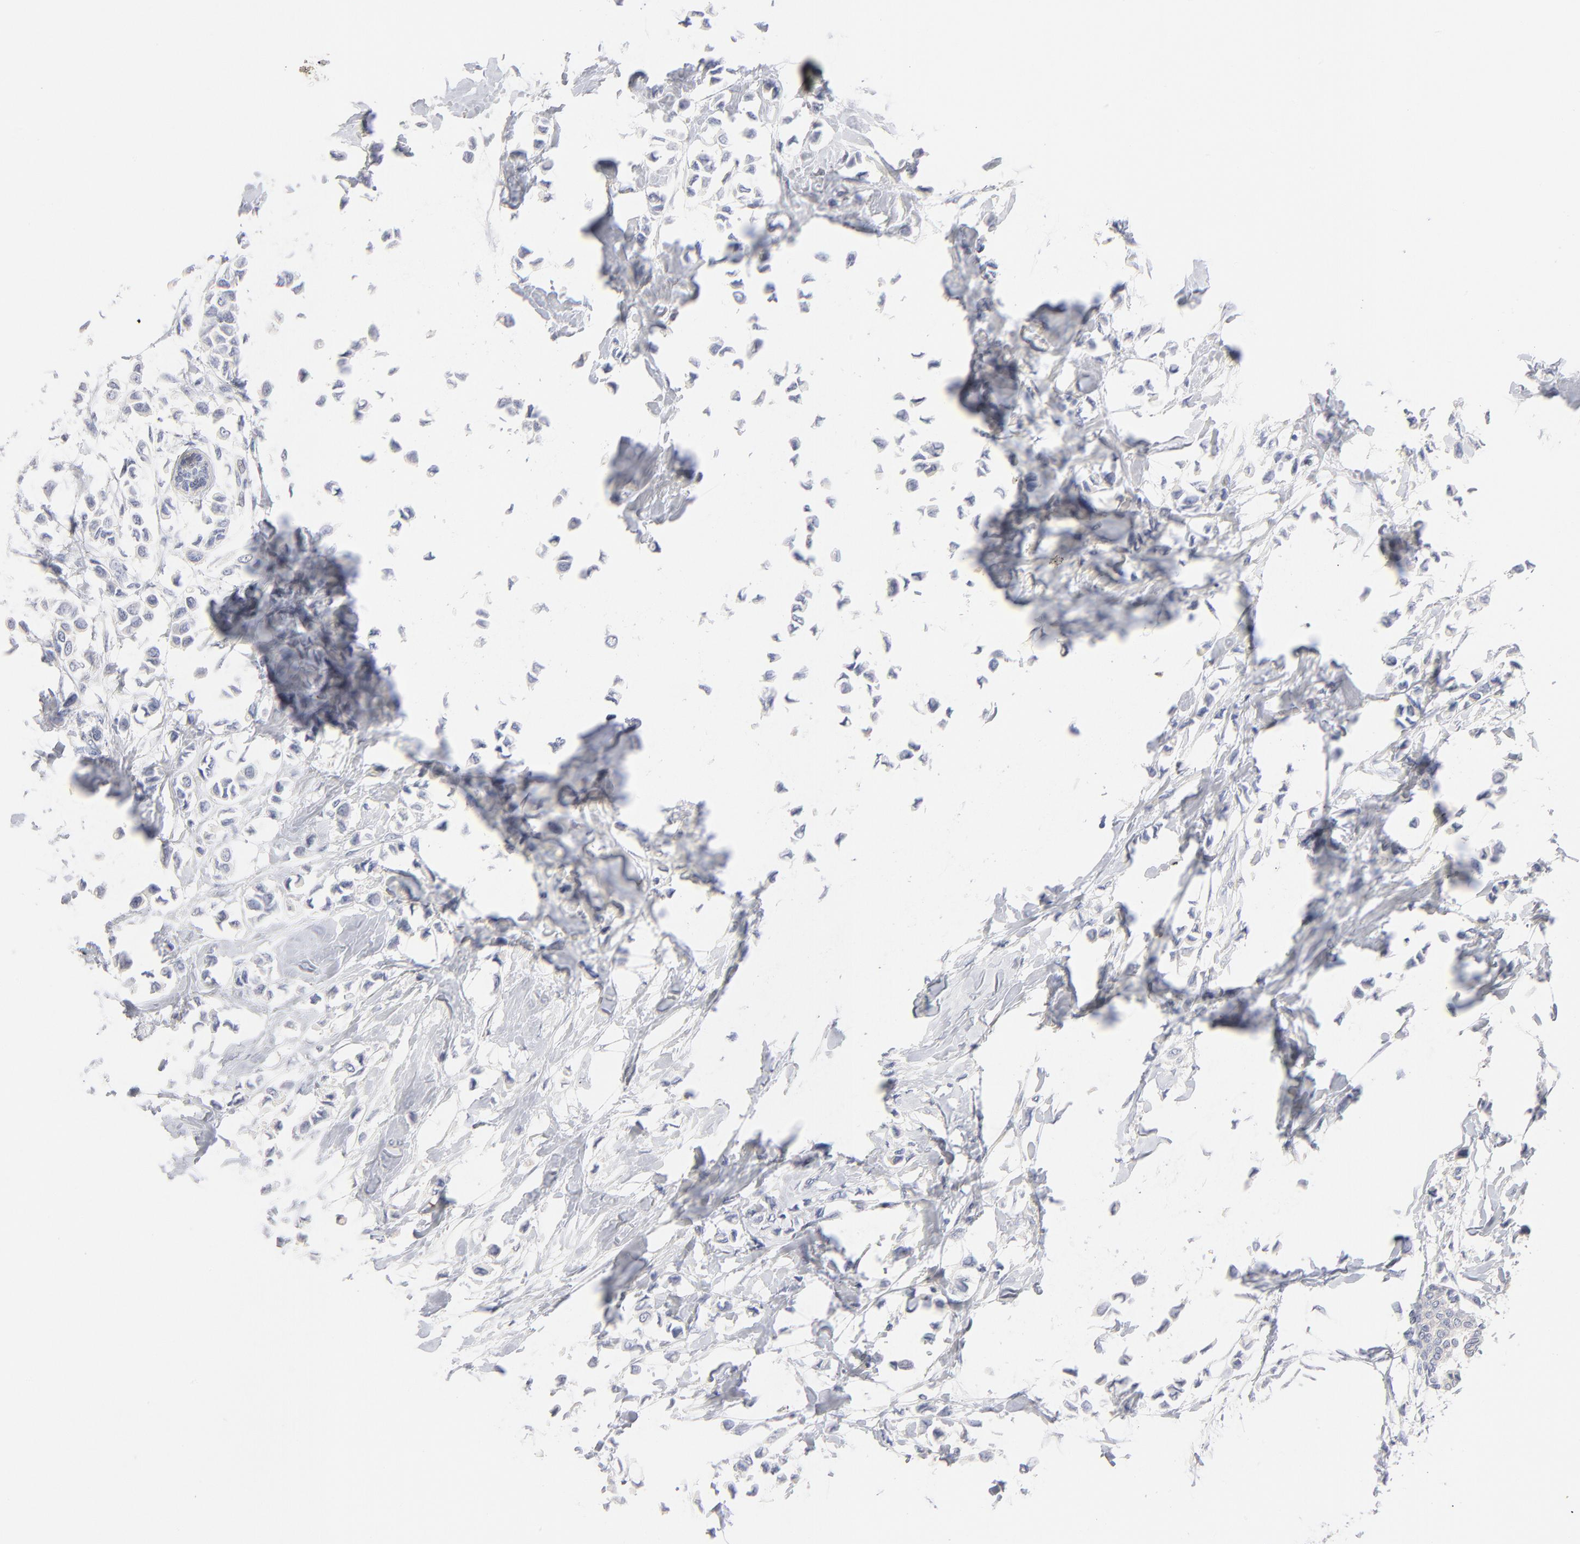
{"staining": {"intensity": "negative", "quantity": "none", "location": "none"}, "tissue": "breast cancer", "cell_type": "Tumor cells", "image_type": "cancer", "snomed": [{"axis": "morphology", "description": "Lobular carcinoma"}, {"axis": "topography", "description": "Breast"}], "caption": "The photomicrograph reveals no significant expression in tumor cells of breast cancer.", "gene": "MID1", "patient": {"sex": "female", "age": 51}}